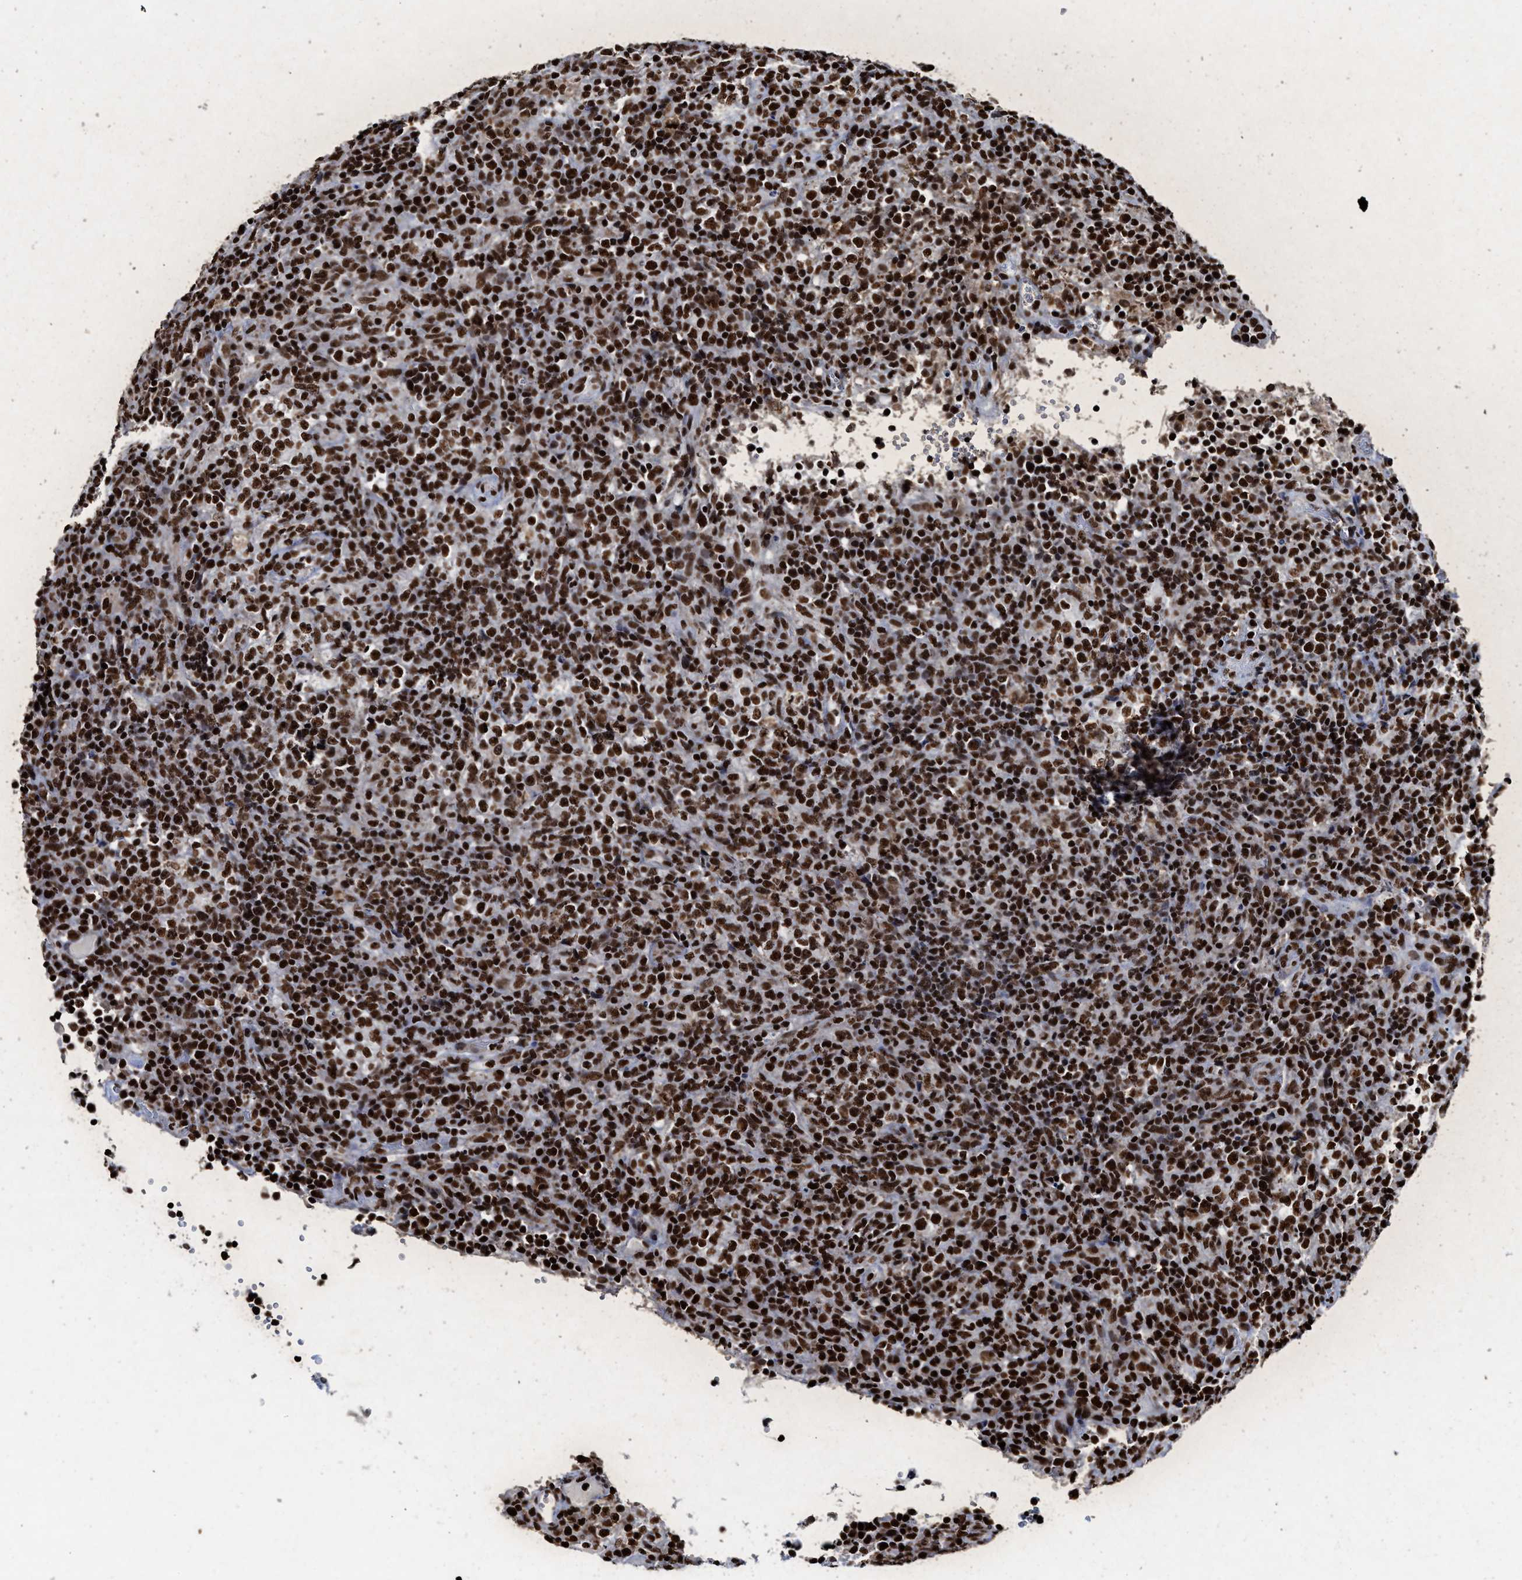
{"staining": {"intensity": "strong", "quantity": ">75%", "location": "nuclear"}, "tissue": "lymphoma", "cell_type": "Tumor cells", "image_type": "cancer", "snomed": [{"axis": "morphology", "description": "Malignant lymphoma, non-Hodgkin's type, High grade"}, {"axis": "topography", "description": "Lymph node"}], "caption": "Immunohistochemical staining of lymphoma exhibits high levels of strong nuclear protein expression in about >75% of tumor cells.", "gene": "ALYREF", "patient": {"sex": "female", "age": 76}}